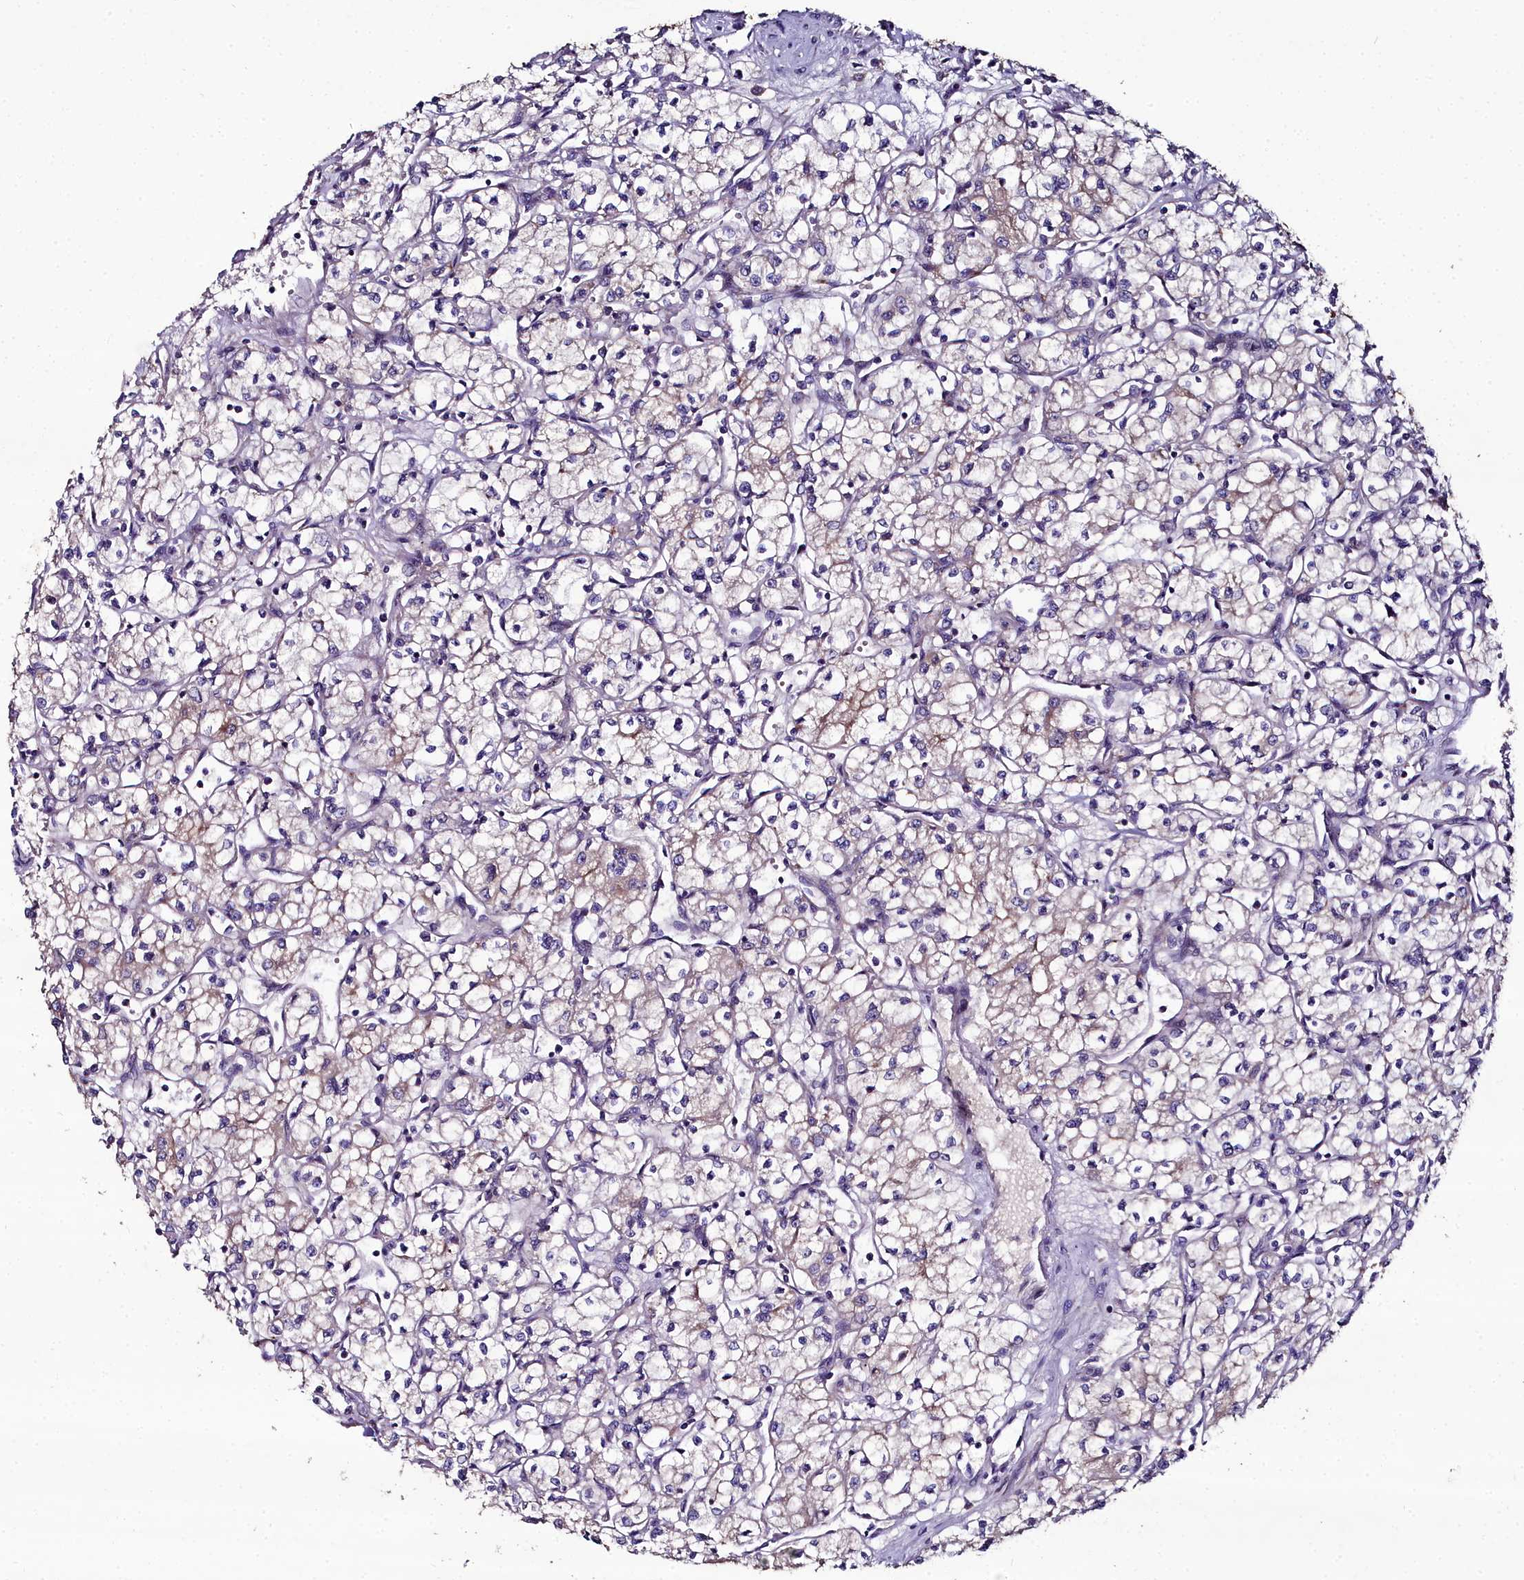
{"staining": {"intensity": "negative", "quantity": "none", "location": "none"}, "tissue": "renal cancer", "cell_type": "Tumor cells", "image_type": "cancer", "snomed": [{"axis": "morphology", "description": "Adenocarcinoma, NOS"}, {"axis": "topography", "description": "Kidney"}], "caption": "High magnification brightfield microscopy of renal cancer stained with DAB (brown) and counterstained with hematoxylin (blue): tumor cells show no significant expression.", "gene": "NT5M", "patient": {"sex": "male", "age": 59}}